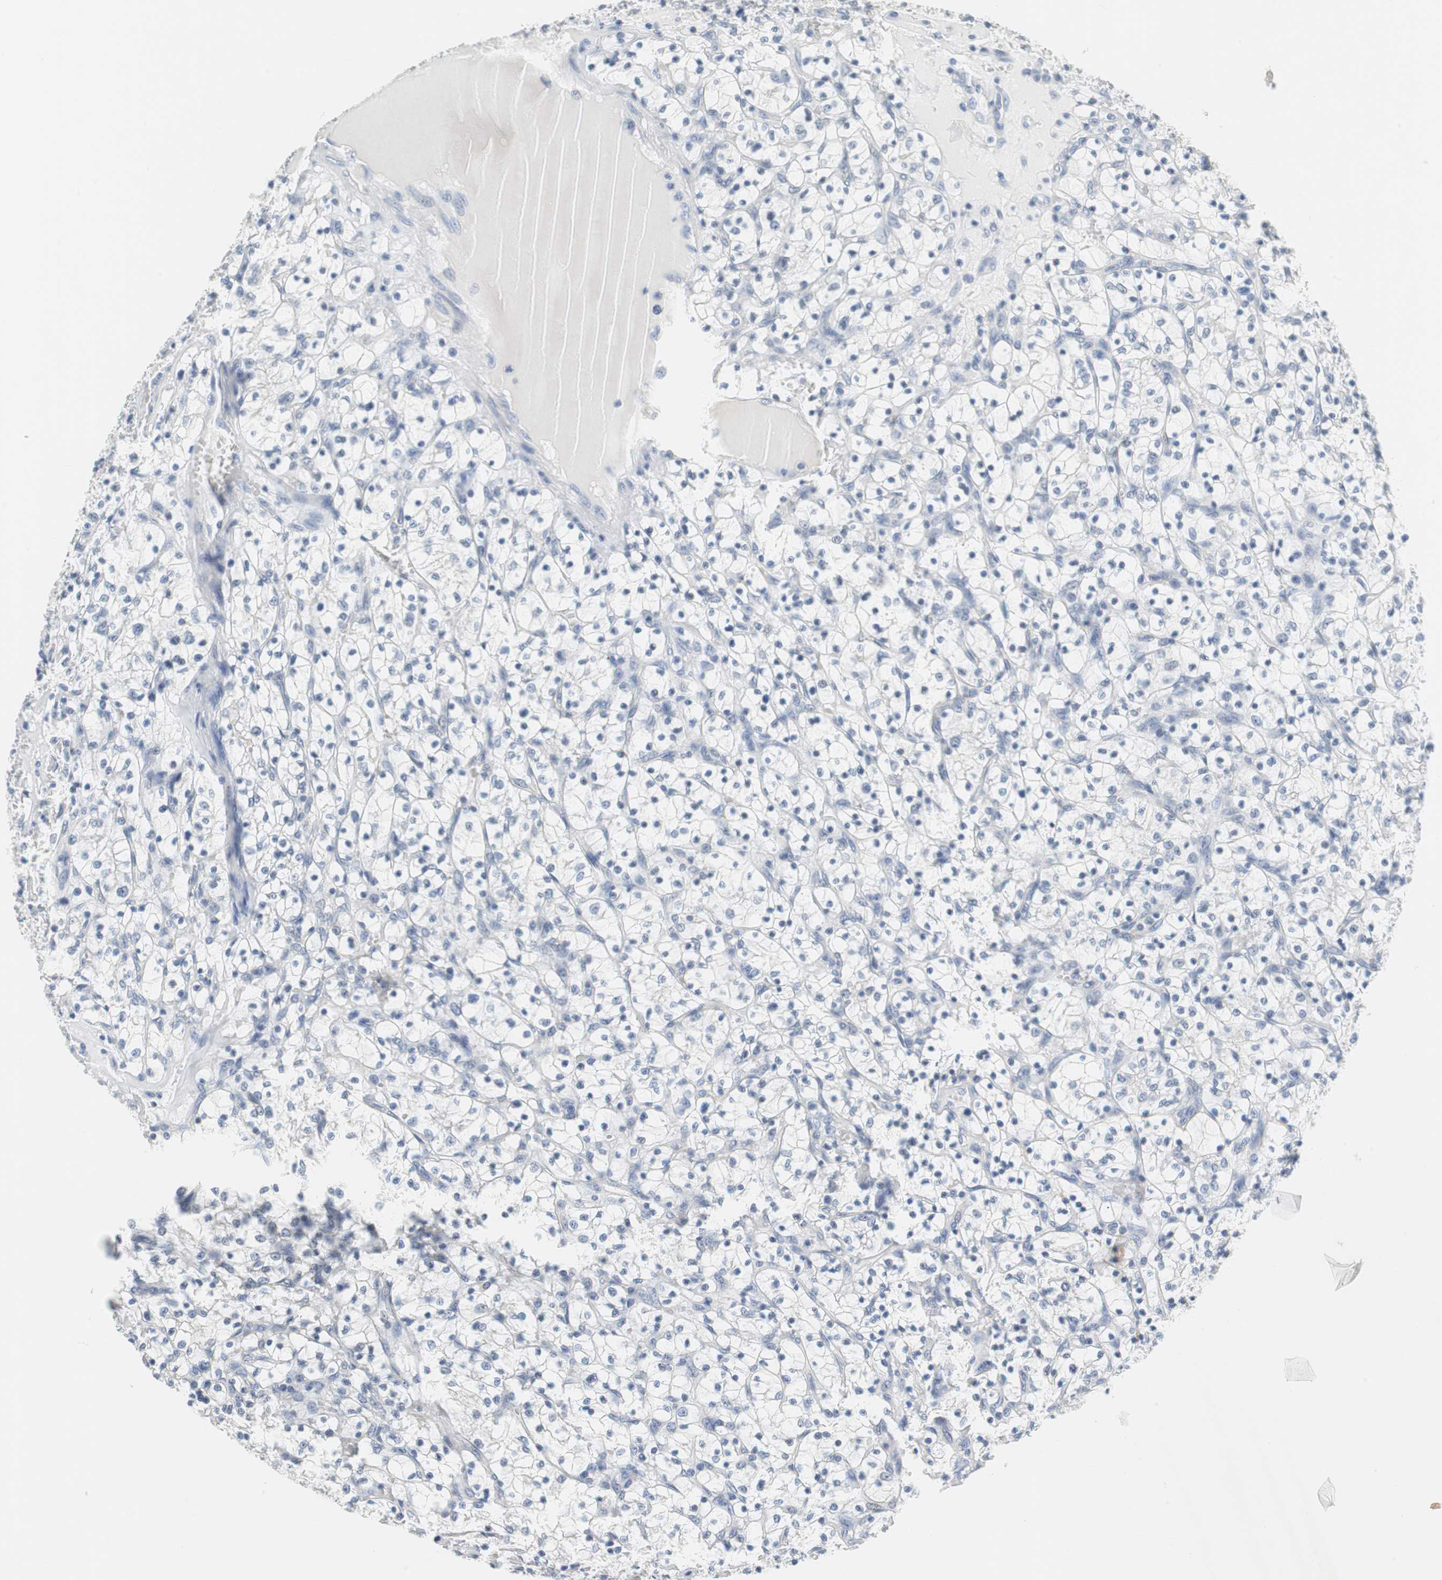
{"staining": {"intensity": "negative", "quantity": "none", "location": "none"}, "tissue": "renal cancer", "cell_type": "Tumor cells", "image_type": "cancer", "snomed": [{"axis": "morphology", "description": "Adenocarcinoma, NOS"}, {"axis": "topography", "description": "Kidney"}], "caption": "Micrograph shows no significant protein positivity in tumor cells of renal adenocarcinoma.", "gene": "MUC7", "patient": {"sex": "female", "age": 69}}